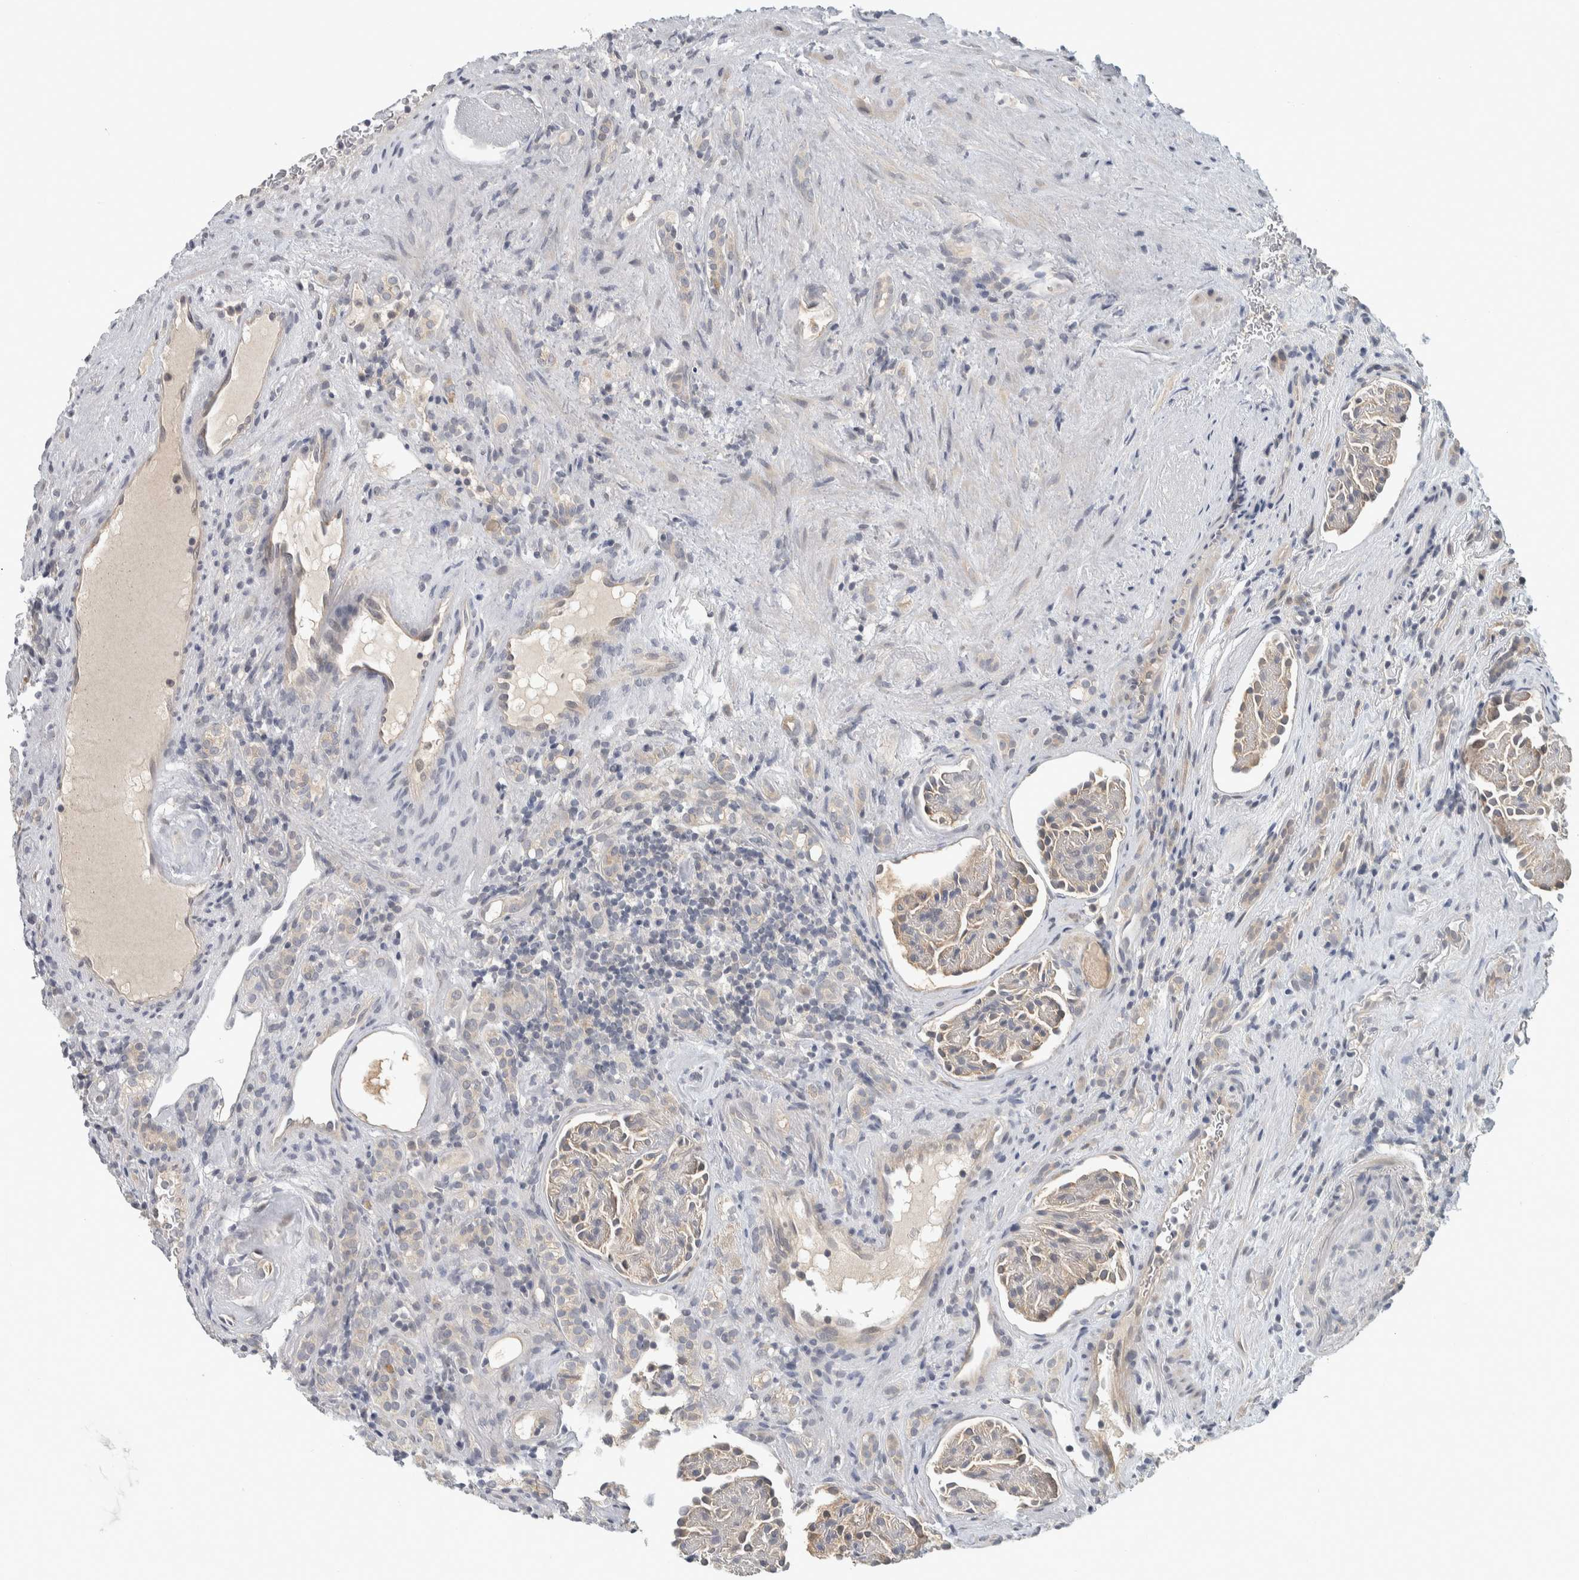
{"staining": {"intensity": "negative", "quantity": "none", "location": "none"}, "tissue": "renal cancer", "cell_type": "Tumor cells", "image_type": "cancer", "snomed": [{"axis": "morphology", "description": "Normal tissue, NOS"}, {"axis": "morphology", "description": "Adenocarcinoma, NOS"}, {"axis": "topography", "description": "Kidney"}], "caption": "A histopathology image of adenocarcinoma (renal) stained for a protein exhibits no brown staining in tumor cells.", "gene": "AFP", "patient": {"sex": "female", "age": 72}}